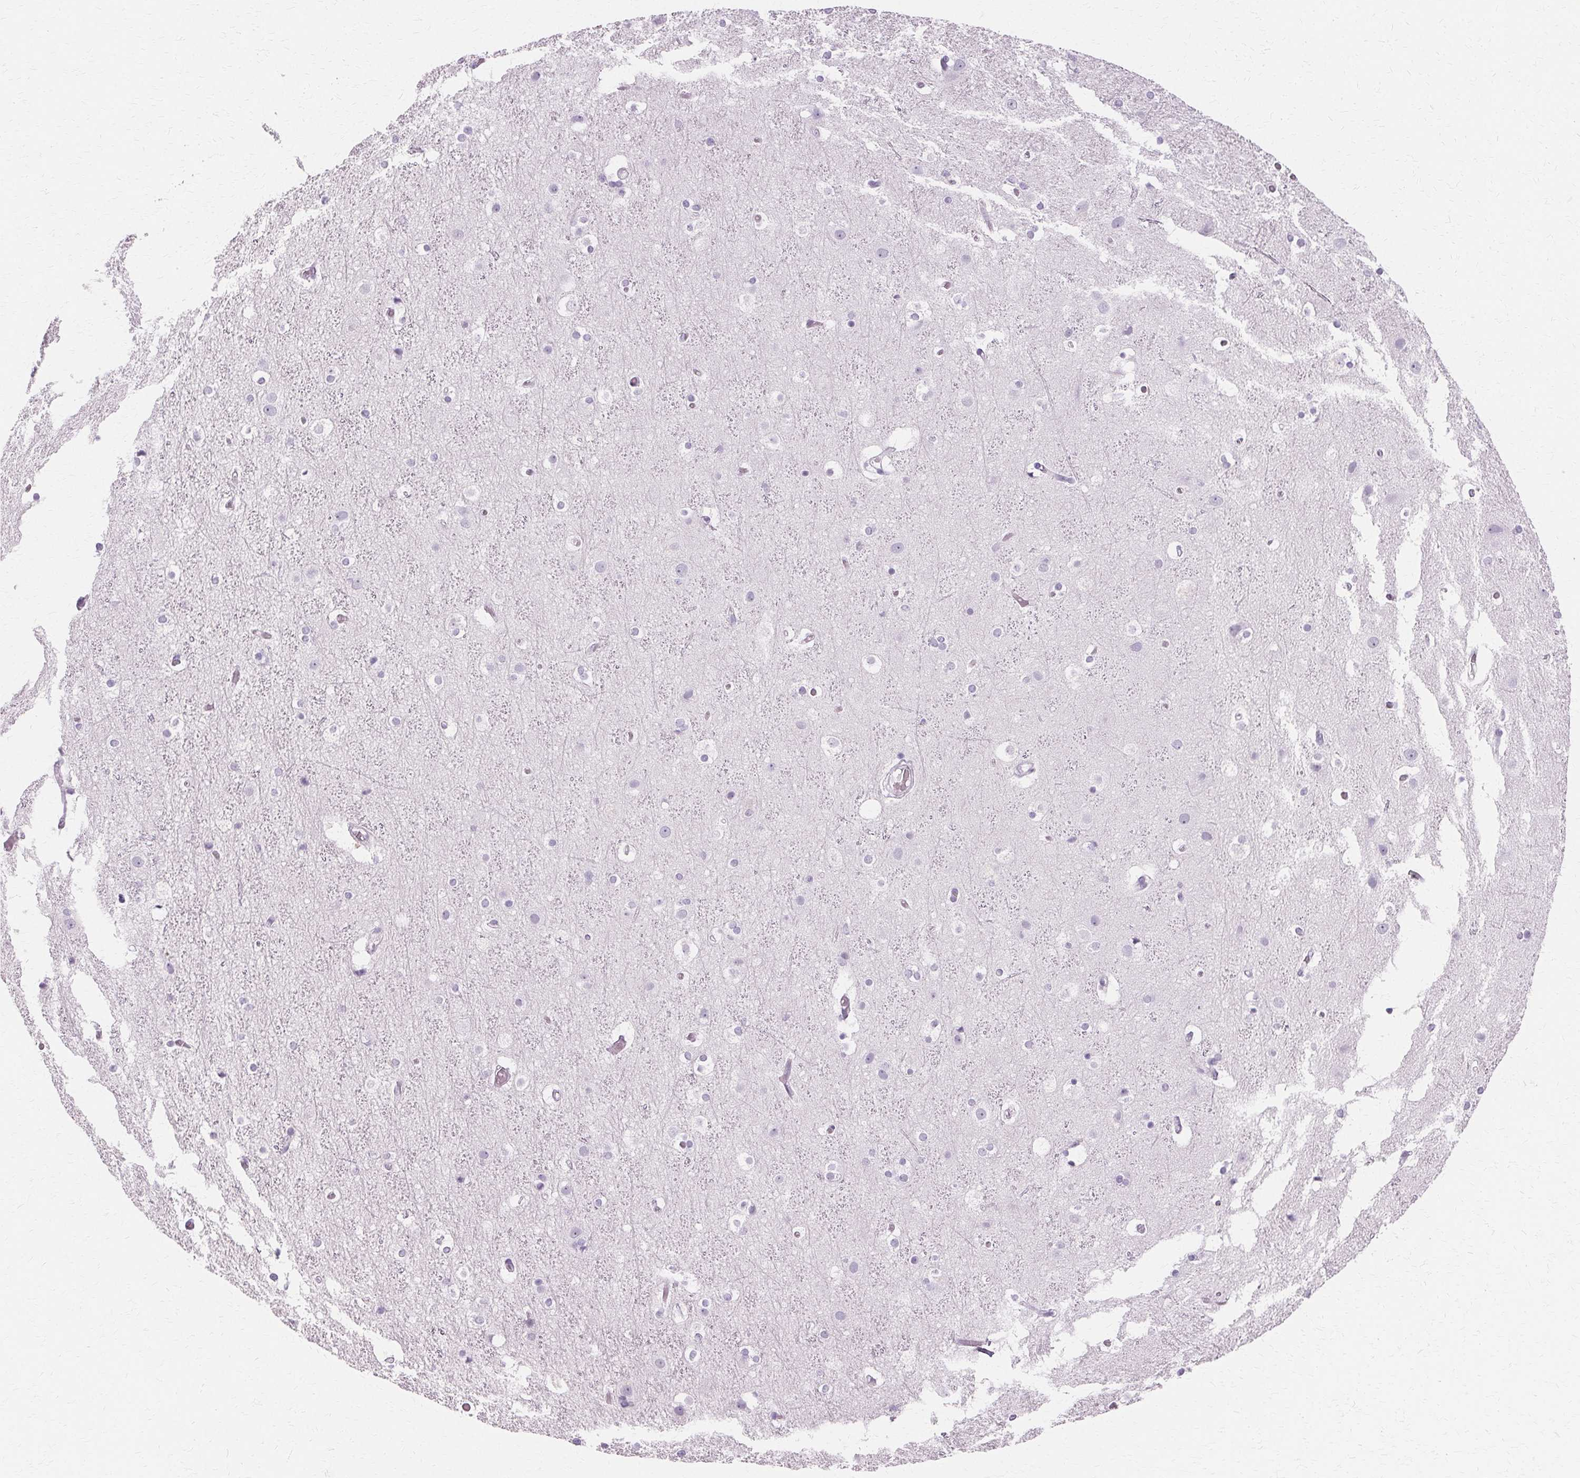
{"staining": {"intensity": "negative", "quantity": "none", "location": "none"}, "tissue": "cerebral cortex", "cell_type": "Endothelial cells", "image_type": "normal", "snomed": [{"axis": "morphology", "description": "Normal tissue, NOS"}, {"axis": "topography", "description": "Cerebral cortex"}], "caption": "DAB (3,3'-diaminobenzidine) immunohistochemical staining of benign cerebral cortex shows no significant staining in endothelial cells.", "gene": "KRT6A", "patient": {"sex": "female", "age": 52}}